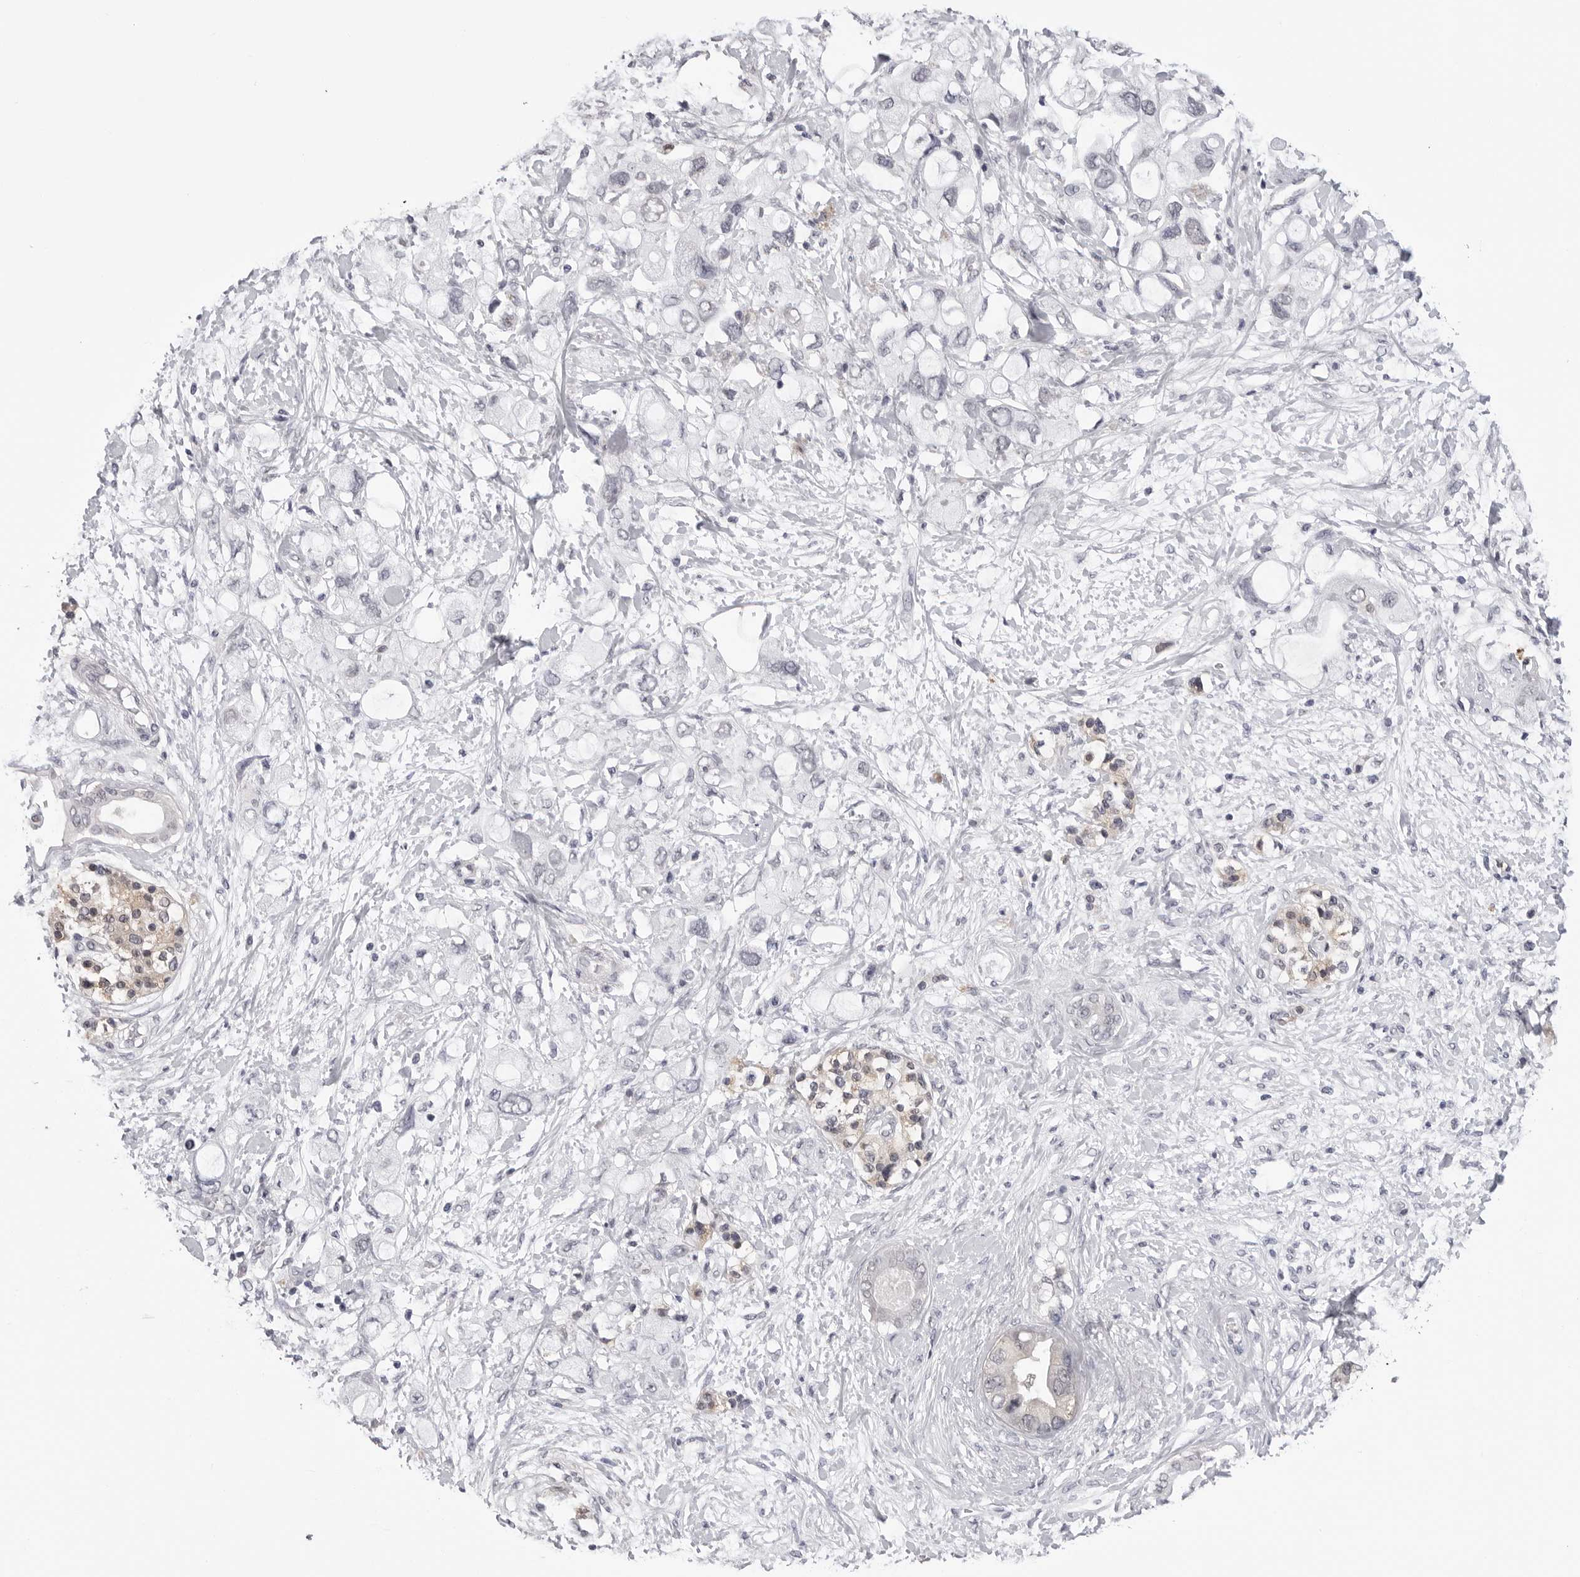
{"staining": {"intensity": "negative", "quantity": "none", "location": "none"}, "tissue": "pancreatic cancer", "cell_type": "Tumor cells", "image_type": "cancer", "snomed": [{"axis": "morphology", "description": "Adenocarcinoma, NOS"}, {"axis": "topography", "description": "Pancreas"}], "caption": "Histopathology image shows no protein positivity in tumor cells of pancreatic adenocarcinoma tissue. Brightfield microscopy of immunohistochemistry (IHC) stained with DAB (3,3'-diaminobenzidine) (brown) and hematoxylin (blue), captured at high magnification.", "gene": "CDK20", "patient": {"sex": "female", "age": 56}}